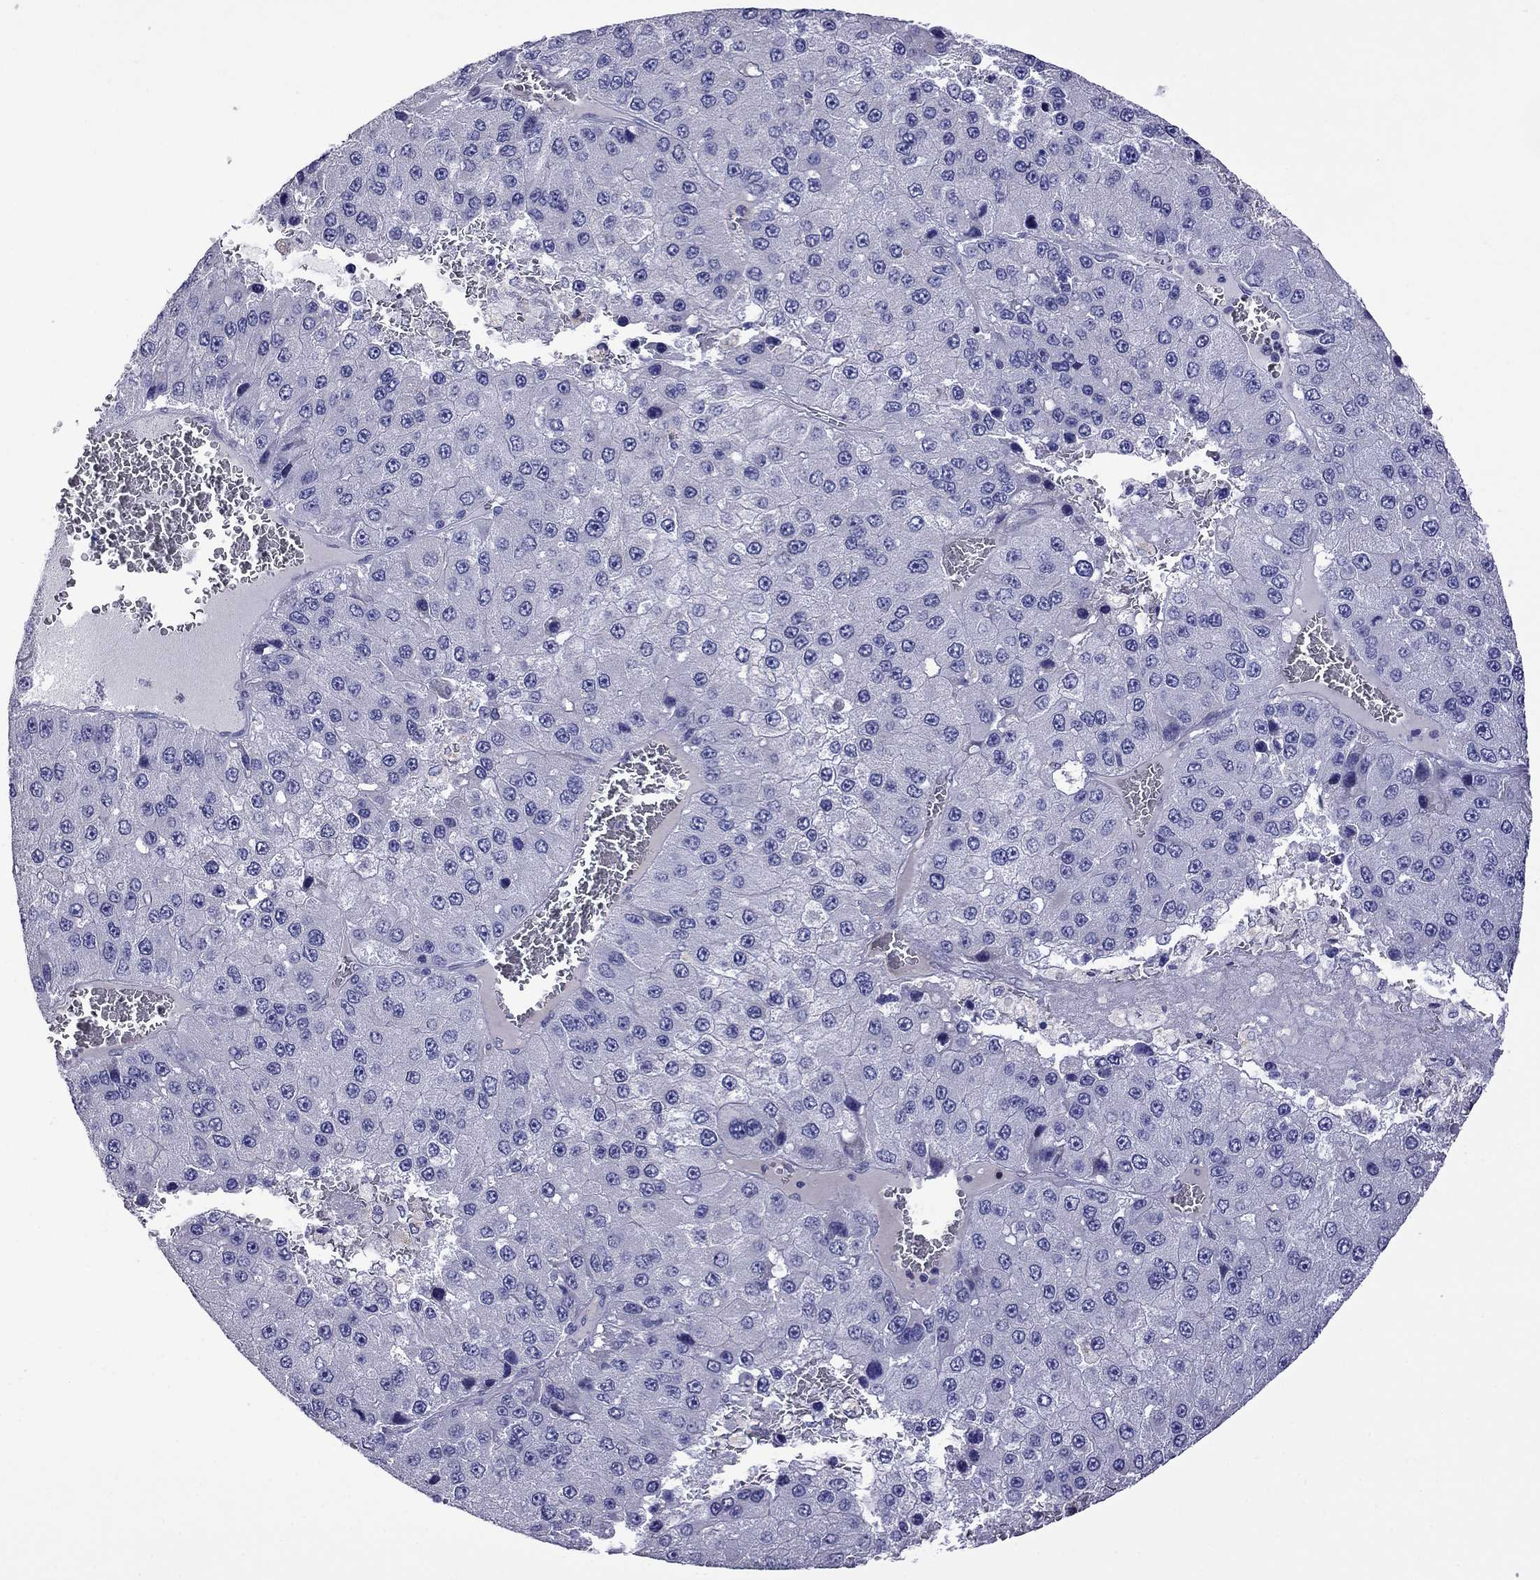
{"staining": {"intensity": "negative", "quantity": "none", "location": "none"}, "tissue": "liver cancer", "cell_type": "Tumor cells", "image_type": "cancer", "snomed": [{"axis": "morphology", "description": "Carcinoma, Hepatocellular, NOS"}, {"axis": "topography", "description": "Liver"}], "caption": "Immunohistochemical staining of human liver cancer (hepatocellular carcinoma) shows no significant expression in tumor cells.", "gene": "STAR", "patient": {"sex": "female", "age": 73}}